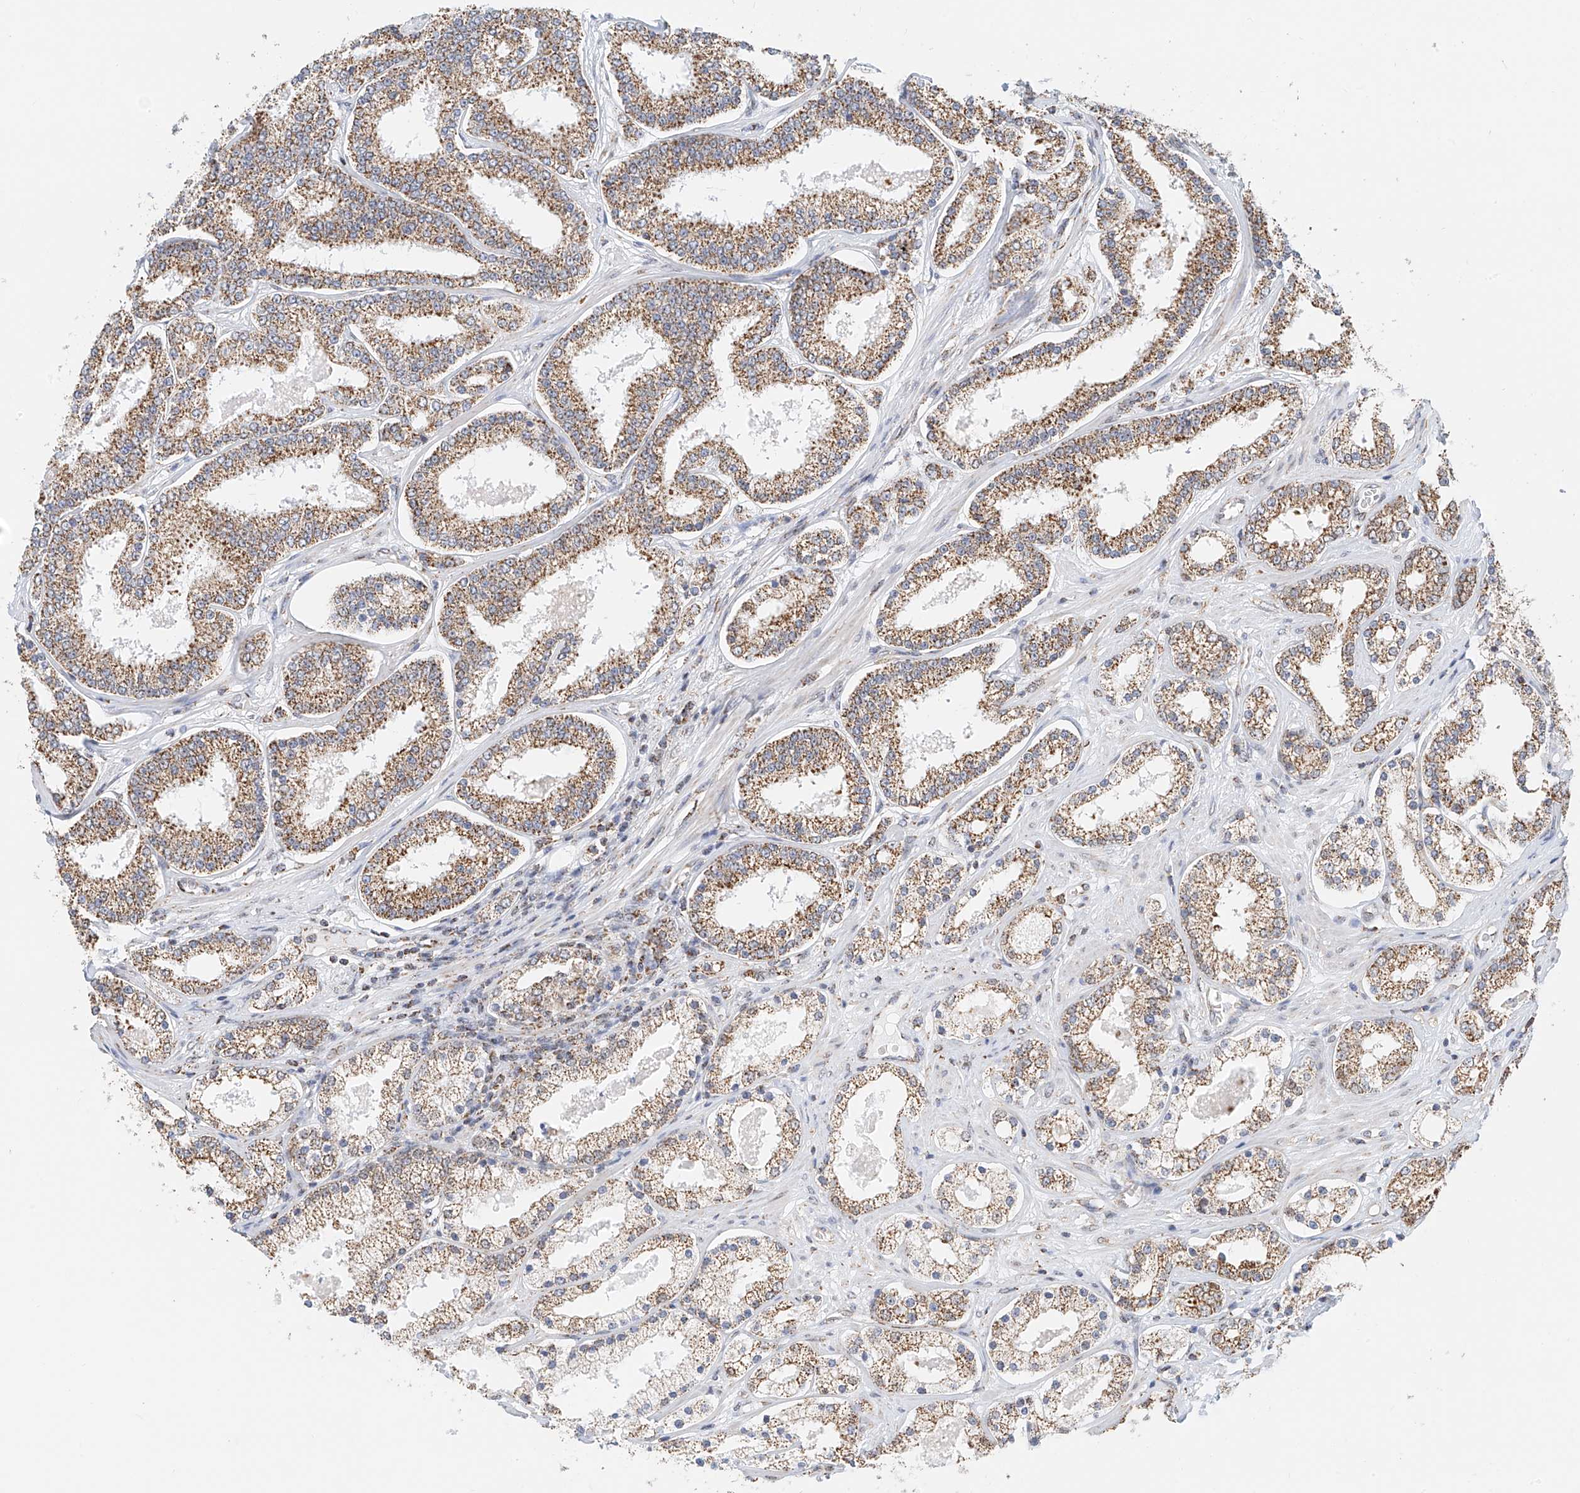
{"staining": {"intensity": "moderate", "quantity": ">75%", "location": "cytoplasmic/membranous"}, "tissue": "prostate cancer", "cell_type": "Tumor cells", "image_type": "cancer", "snomed": [{"axis": "morphology", "description": "Normal tissue, NOS"}, {"axis": "morphology", "description": "Adenocarcinoma, High grade"}, {"axis": "topography", "description": "Prostate"}], "caption": "Human prostate cancer (adenocarcinoma (high-grade)) stained with a brown dye shows moderate cytoplasmic/membranous positive positivity in about >75% of tumor cells.", "gene": "NALCN", "patient": {"sex": "male", "age": 83}}